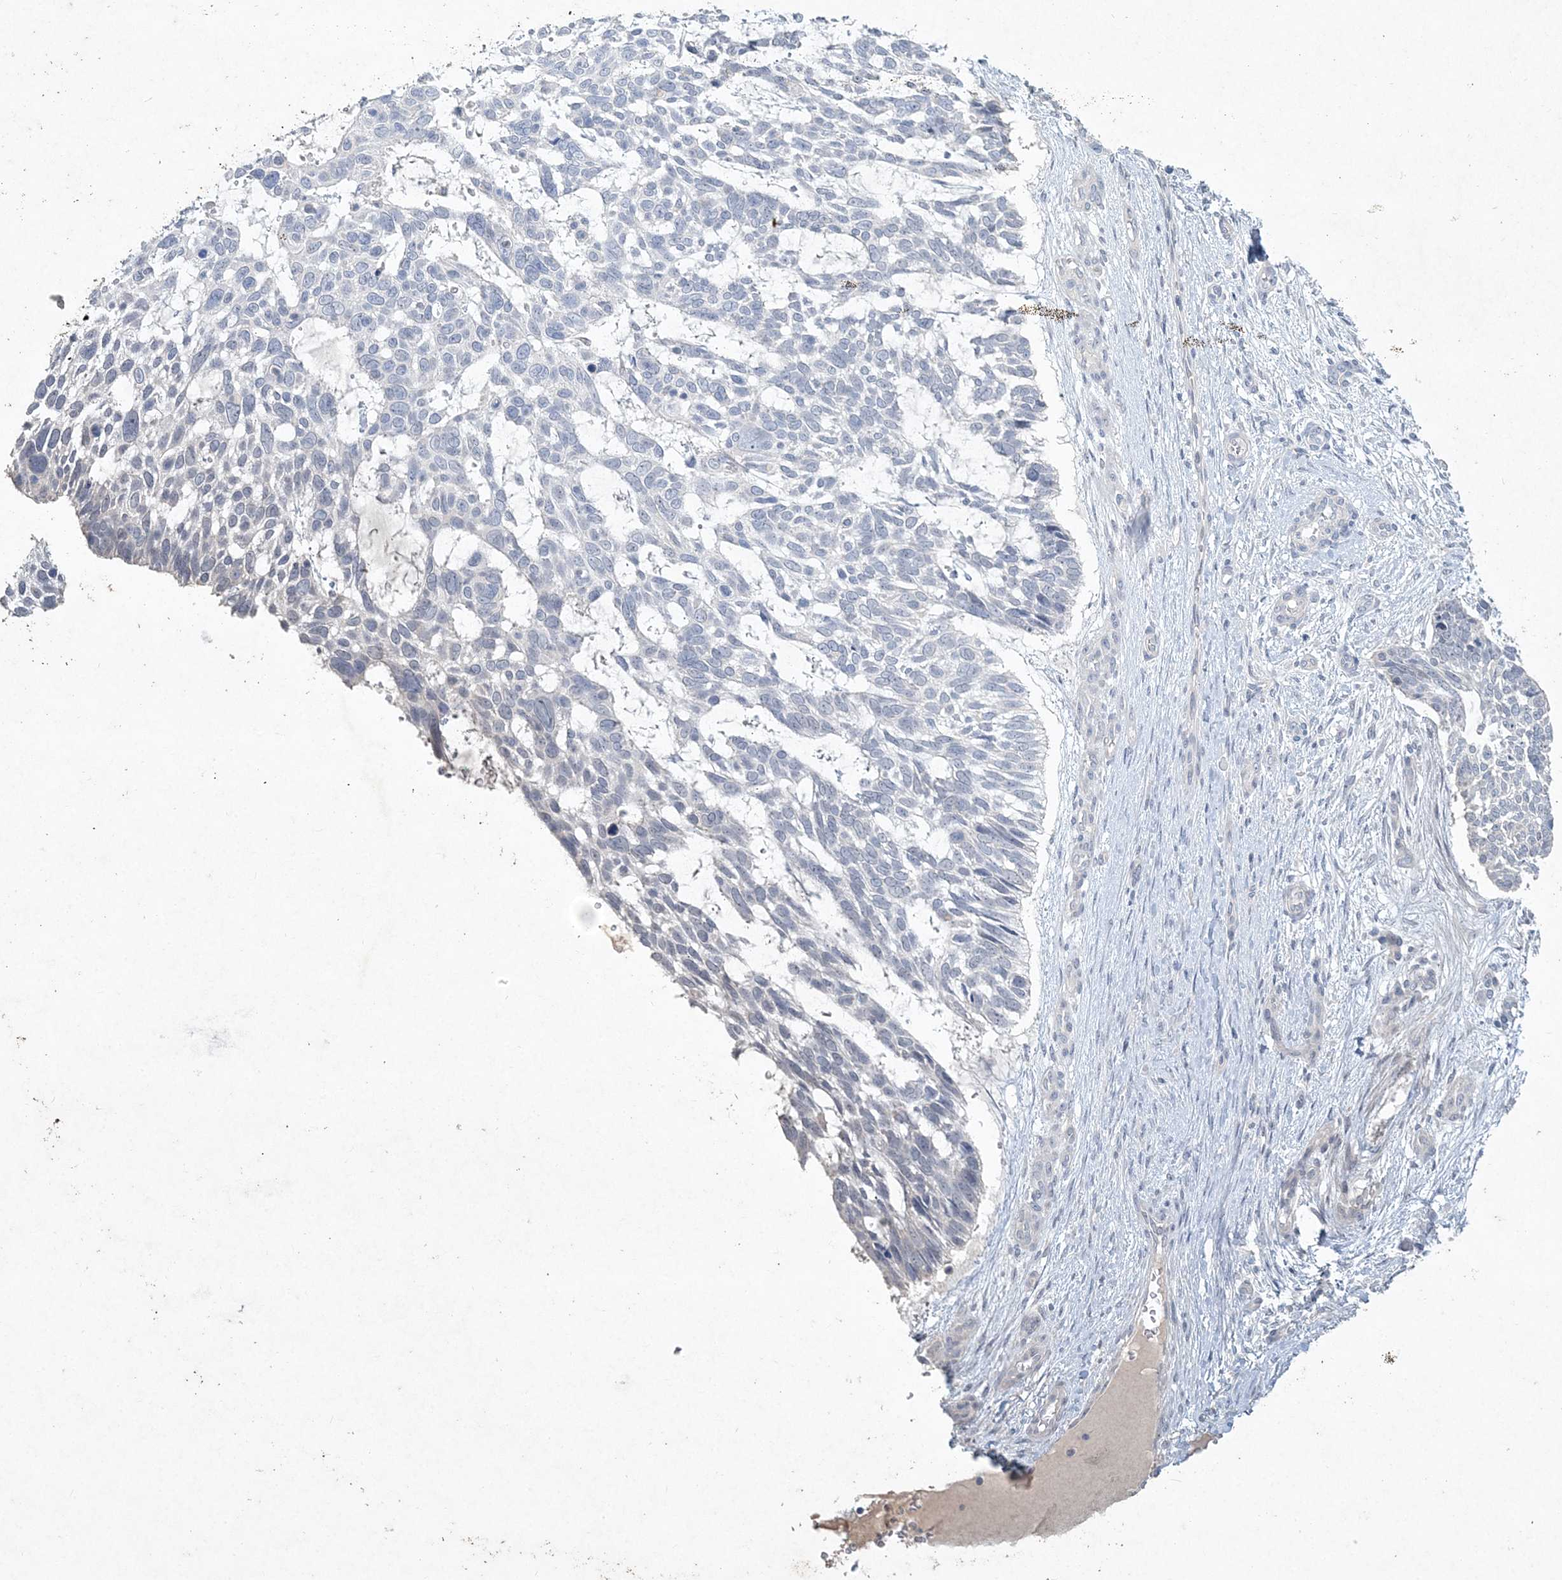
{"staining": {"intensity": "negative", "quantity": "none", "location": "none"}, "tissue": "skin cancer", "cell_type": "Tumor cells", "image_type": "cancer", "snomed": [{"axis": "morphology", "description": "Basal cell carcinoma"}, {"axis": "topography", "description": "Skin"}], "caption": "Human skin basal cell carcinoma stained for a protein using IHC exhibits no positivity in tumor cells.", "gene": "DNAH5", "patient": {"sex": "male", "age": 88}}